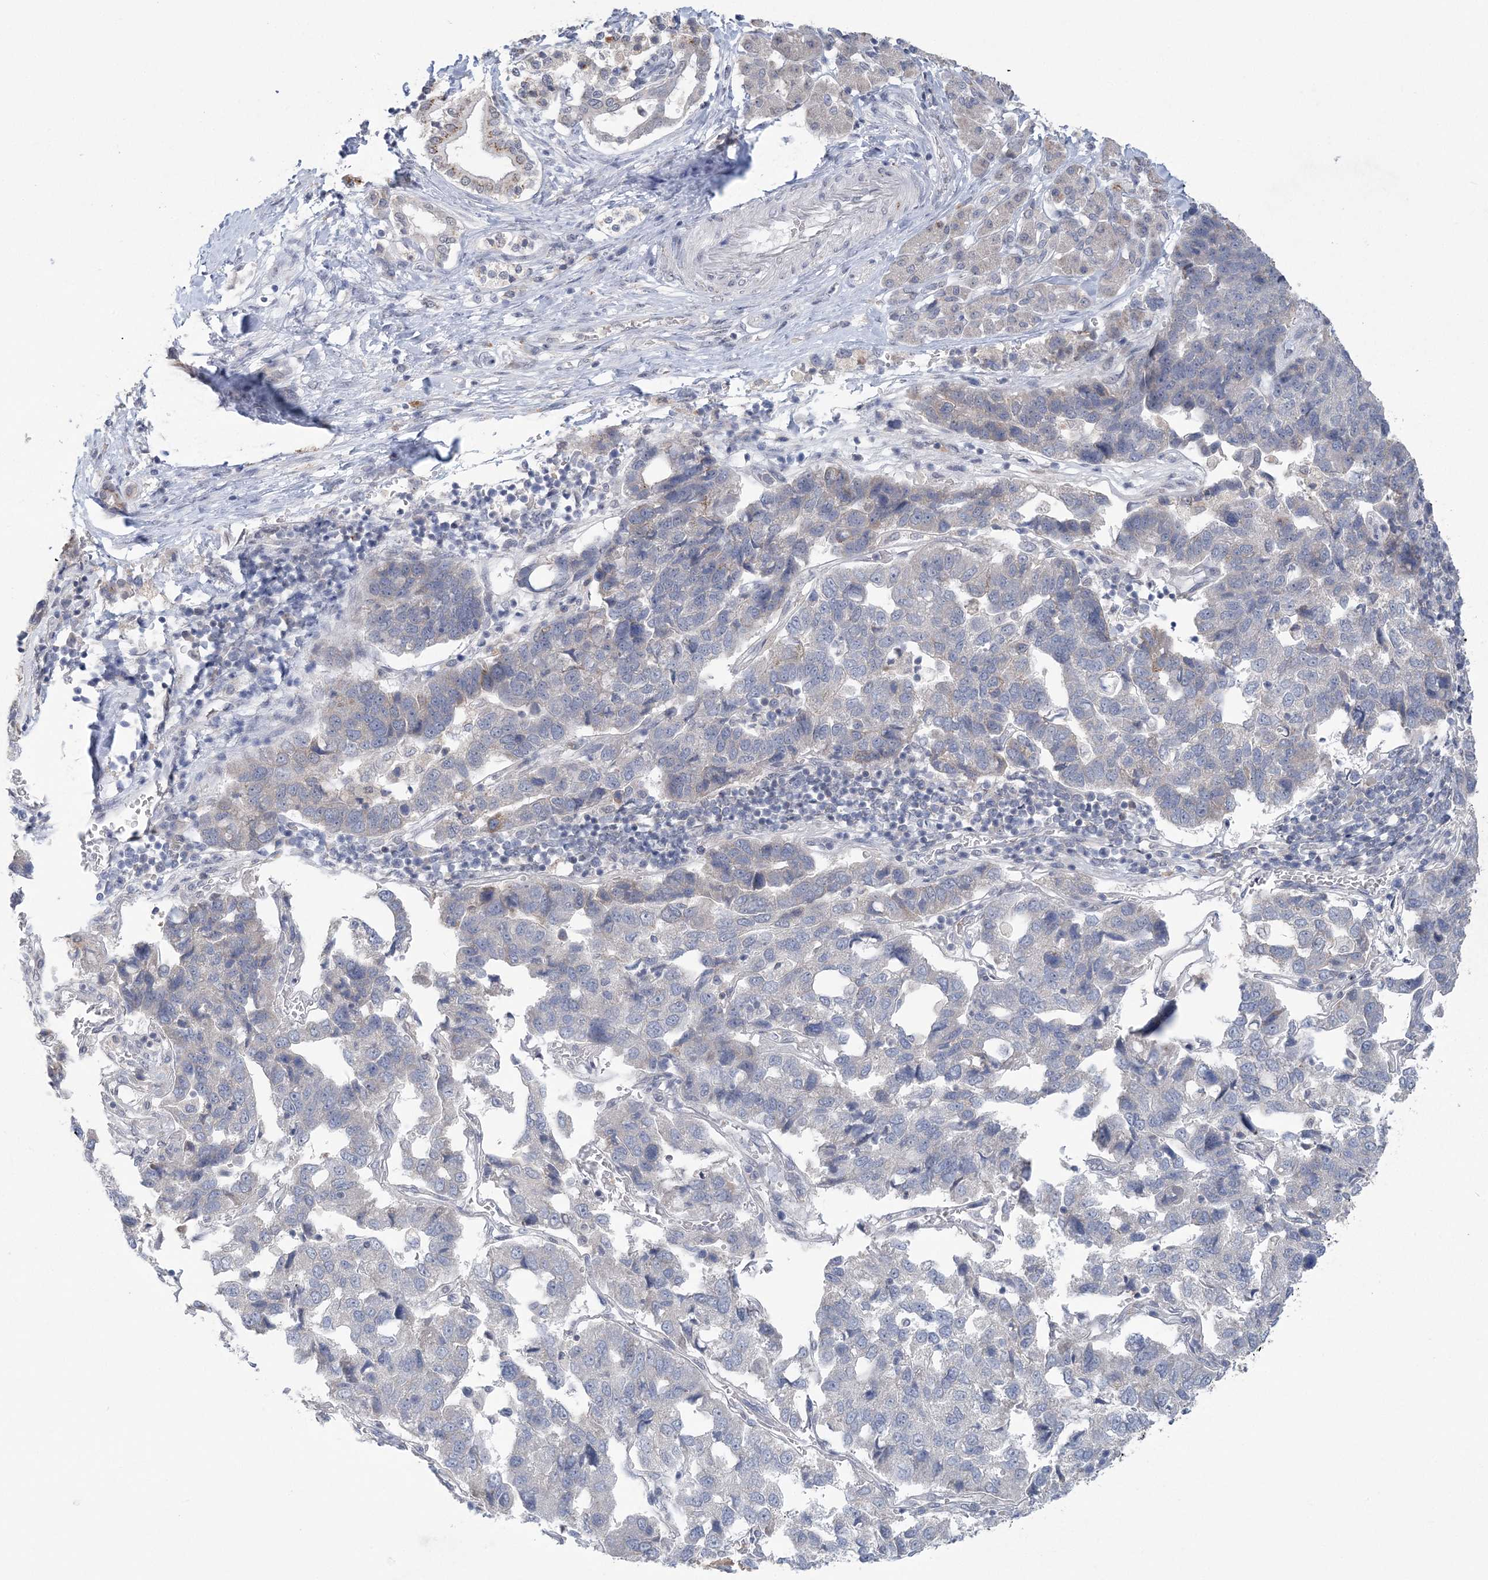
{"staining": {"intensity": "negative", "quantity": "none", "location": "none"}, "tissue": "pancreatic cancer", "cell_type": "Tumor cells", "image_type": "cancer", "snomed": [{"axis": "morphology", "description": "Adenocarcinoma, NOS"}, {"axis": "topography", "description": "Pancreas"}], "caption": "Immunohistochemistry photomicrograph of pancreatic cancer (adenocarcinoma) stained for a protein (brown), which exhibits no staining in tumor cells.", "gene": "ZBTB7A", "patient": {"sex": "female", "age": 61}}